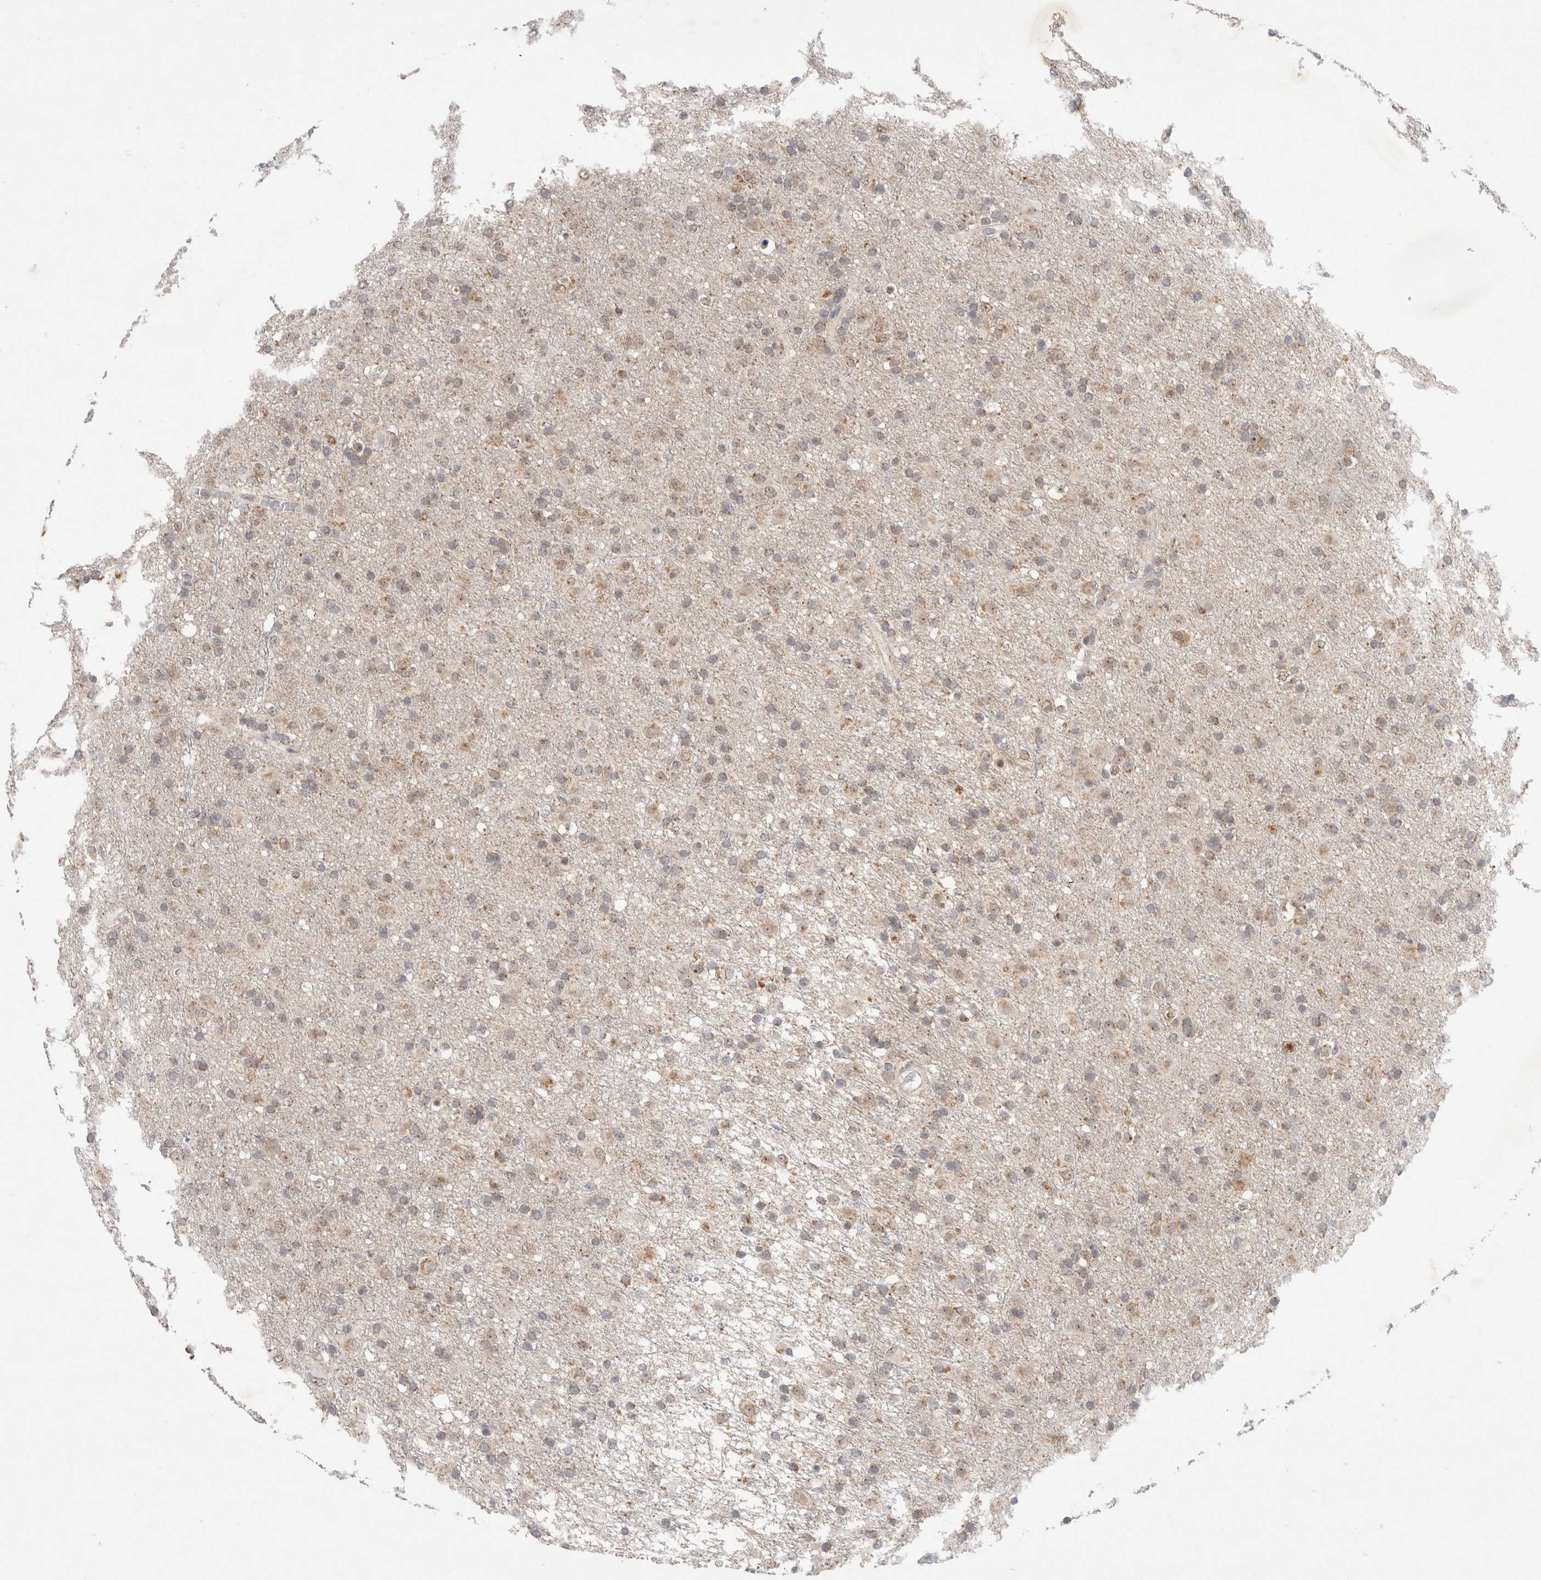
{"staining": {"intensity": "weak", "quantity": "25%-75%", "location": "cytoplasmic/membranous,nuclear"}, "tissue": "glioma", "cell_type": "Tumor cells", "image_type": "cancer", "snomed": [{"axis": "morphology", "description": "Glioma, malignant, Low grade"}, {"axis": "topography", "description": "Brain"}], "caption": "DAB immunohistochemical staining of malignant low-grade glioma displays weak cytoplasmic/membranous and nuclear protein expression in approximately 25%-75% of tumor cells.", "gene": "MRPL37", "patient": {"sex": "male", "age": 65}}